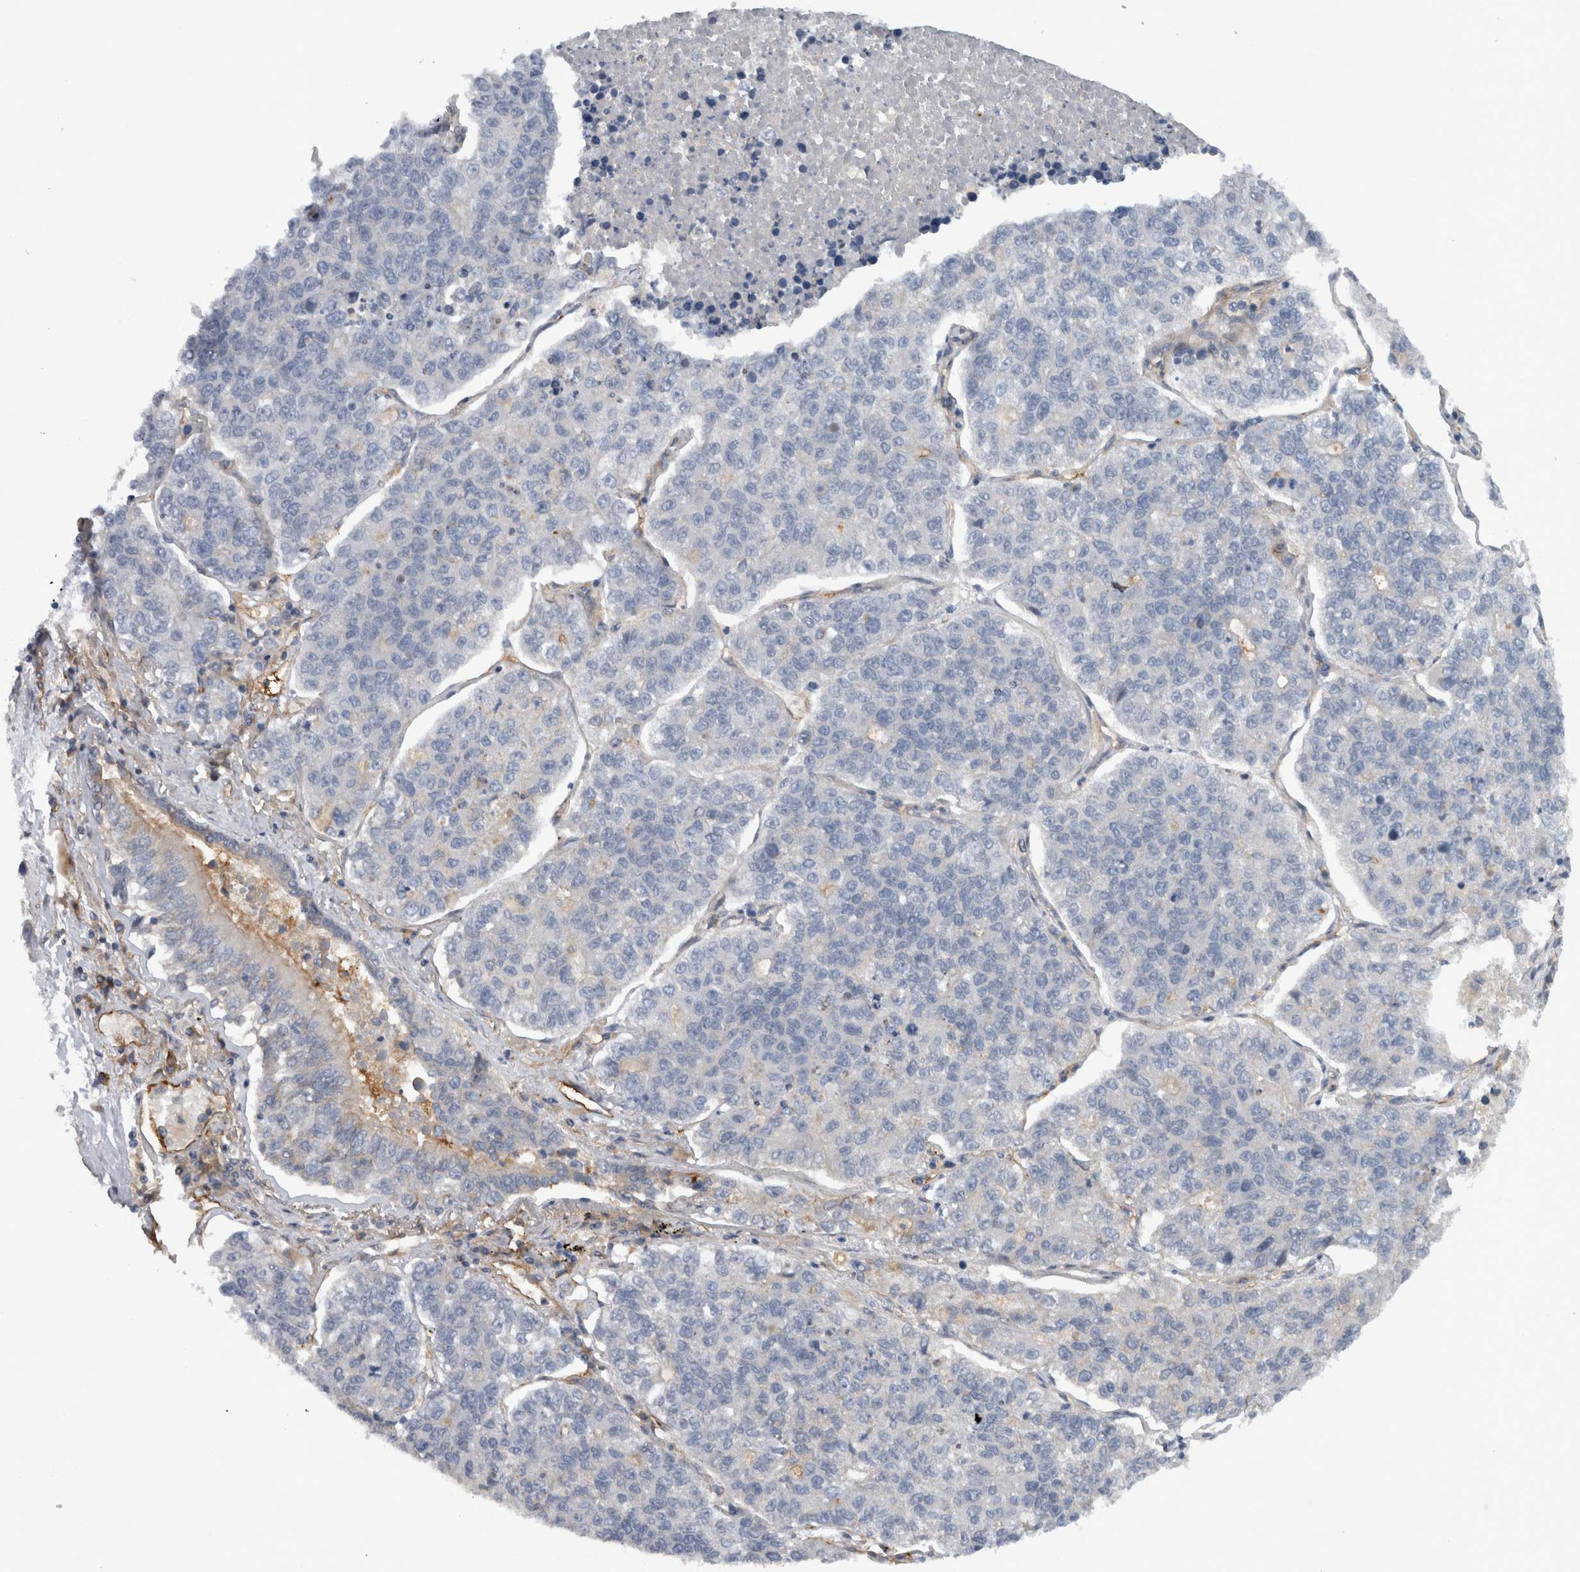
{"staining": {"intensity": "negative", "quantity": "none", "location": "none"}, "tissue": "lung cancer", "cell_type": "Tumor cells", "image_type": "cancer", "snomed": [{"axis": "morphology", "description": "Adenocarcinoma, NOS"}, {"axis": "topography", "description": "Lung"}], "caption": "IHC image of neoplastic tissue: adenocarcinoma (lung) stained with DAB (3,3'-diaminobenzidine) reveals no significant protein staining in tumor cells. The staining was performed using DAB (3,3'-diaminobenzidine) to visualize the protein expression in brown, while the nuclei were stained in blue with hematoxylin (Magnification: 20x).", "gene": "CD59", "patient": {"sex": "male", "age": 49}}